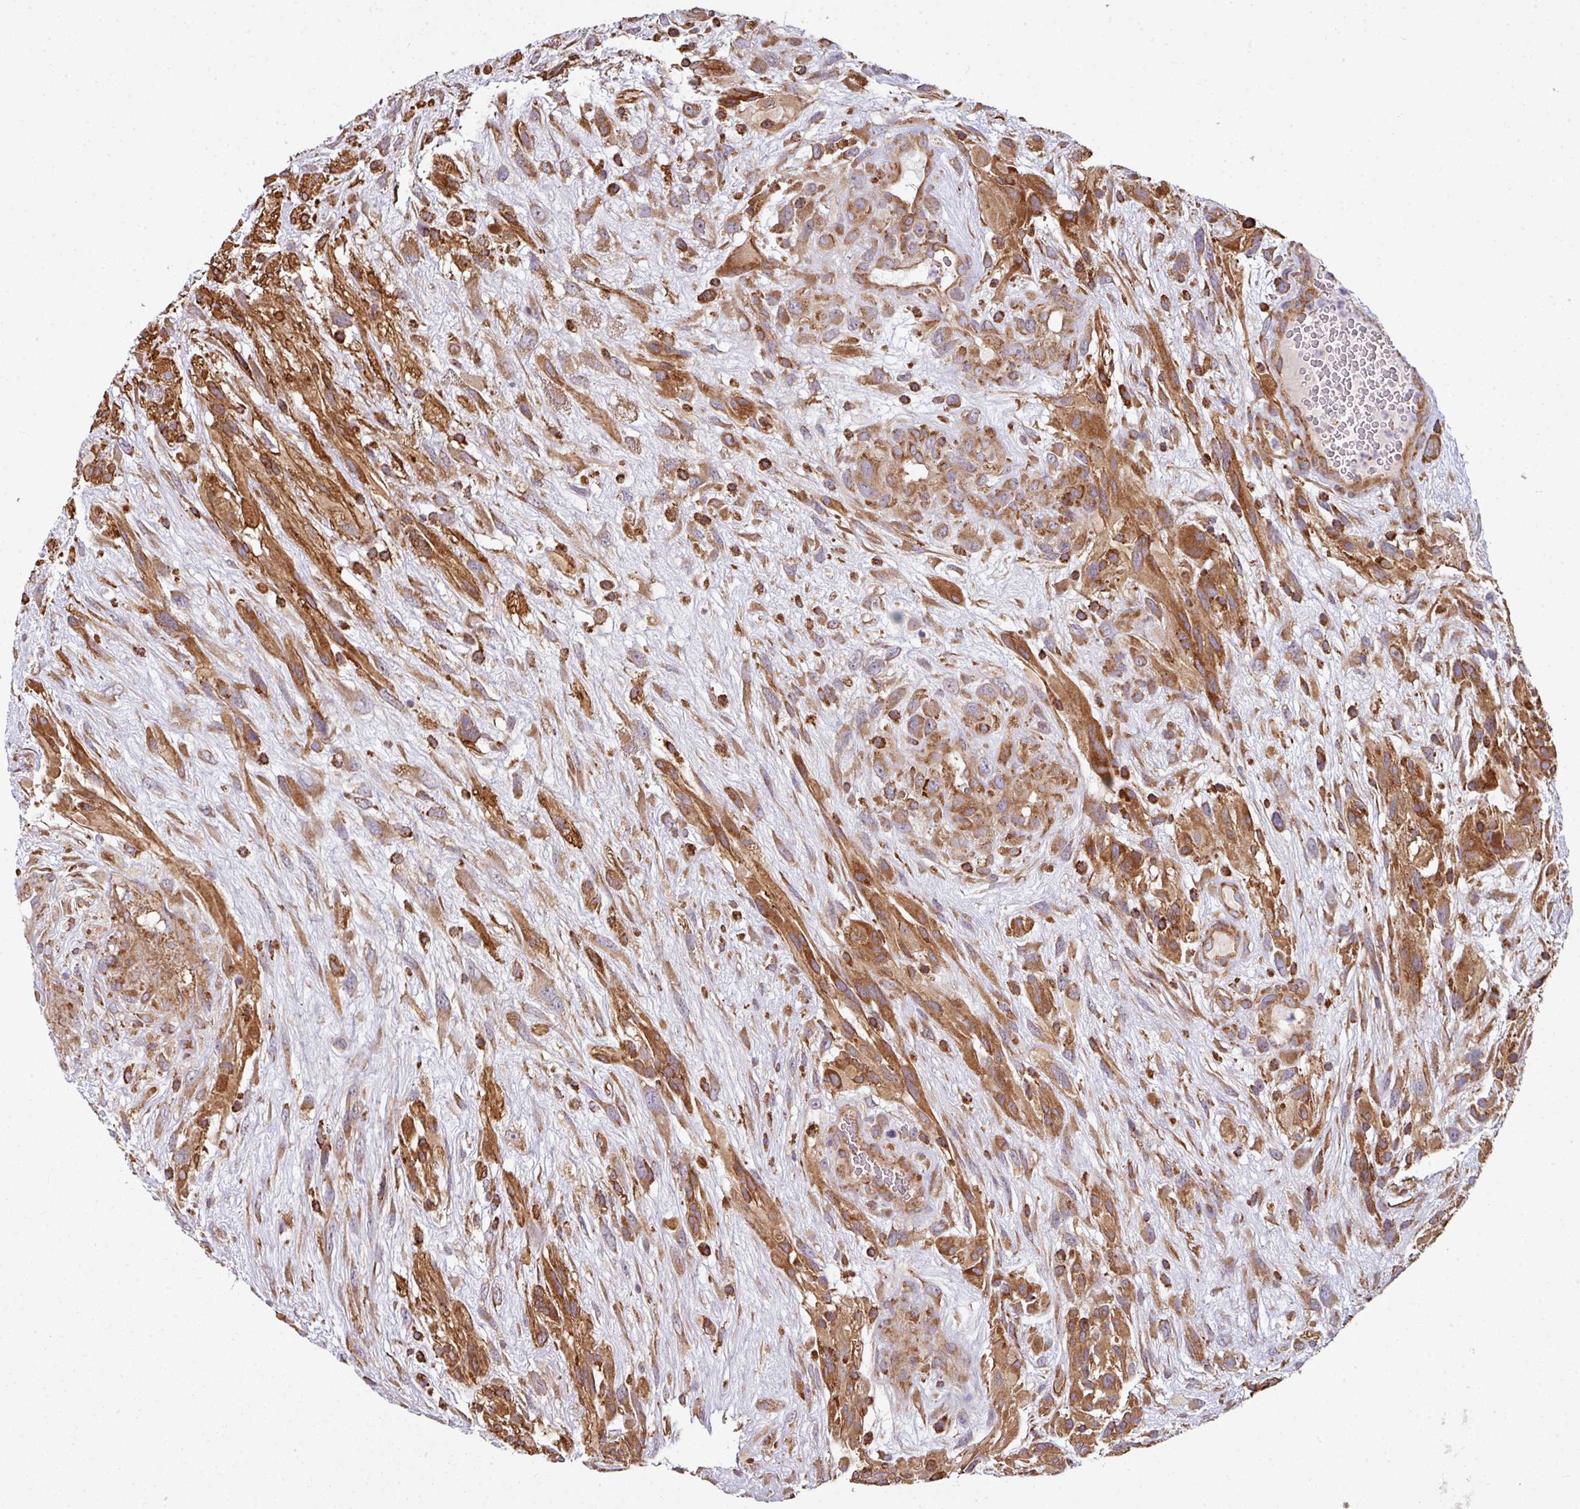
{"staining": {"intensity": "moderate", "quantity": ">75%", "location": "cytoplasmic/membranous"}, "tissue": "glioma", "cell_type": "Tumor cells", "image_type": "cancer", "snomed": [{"axis": "morphology", "description": "Glioma, malignant, High grade"}, {"axis": "topography", "description": "Brain"}], "caption": "Immunohistochemical staining of glioma demonstrates medium levels of moderate cytoplasmic/membranous positivity in about >75% of tumor cells.", "gene": "FAT4", "patient": {"sex": "male", "age": 61}}